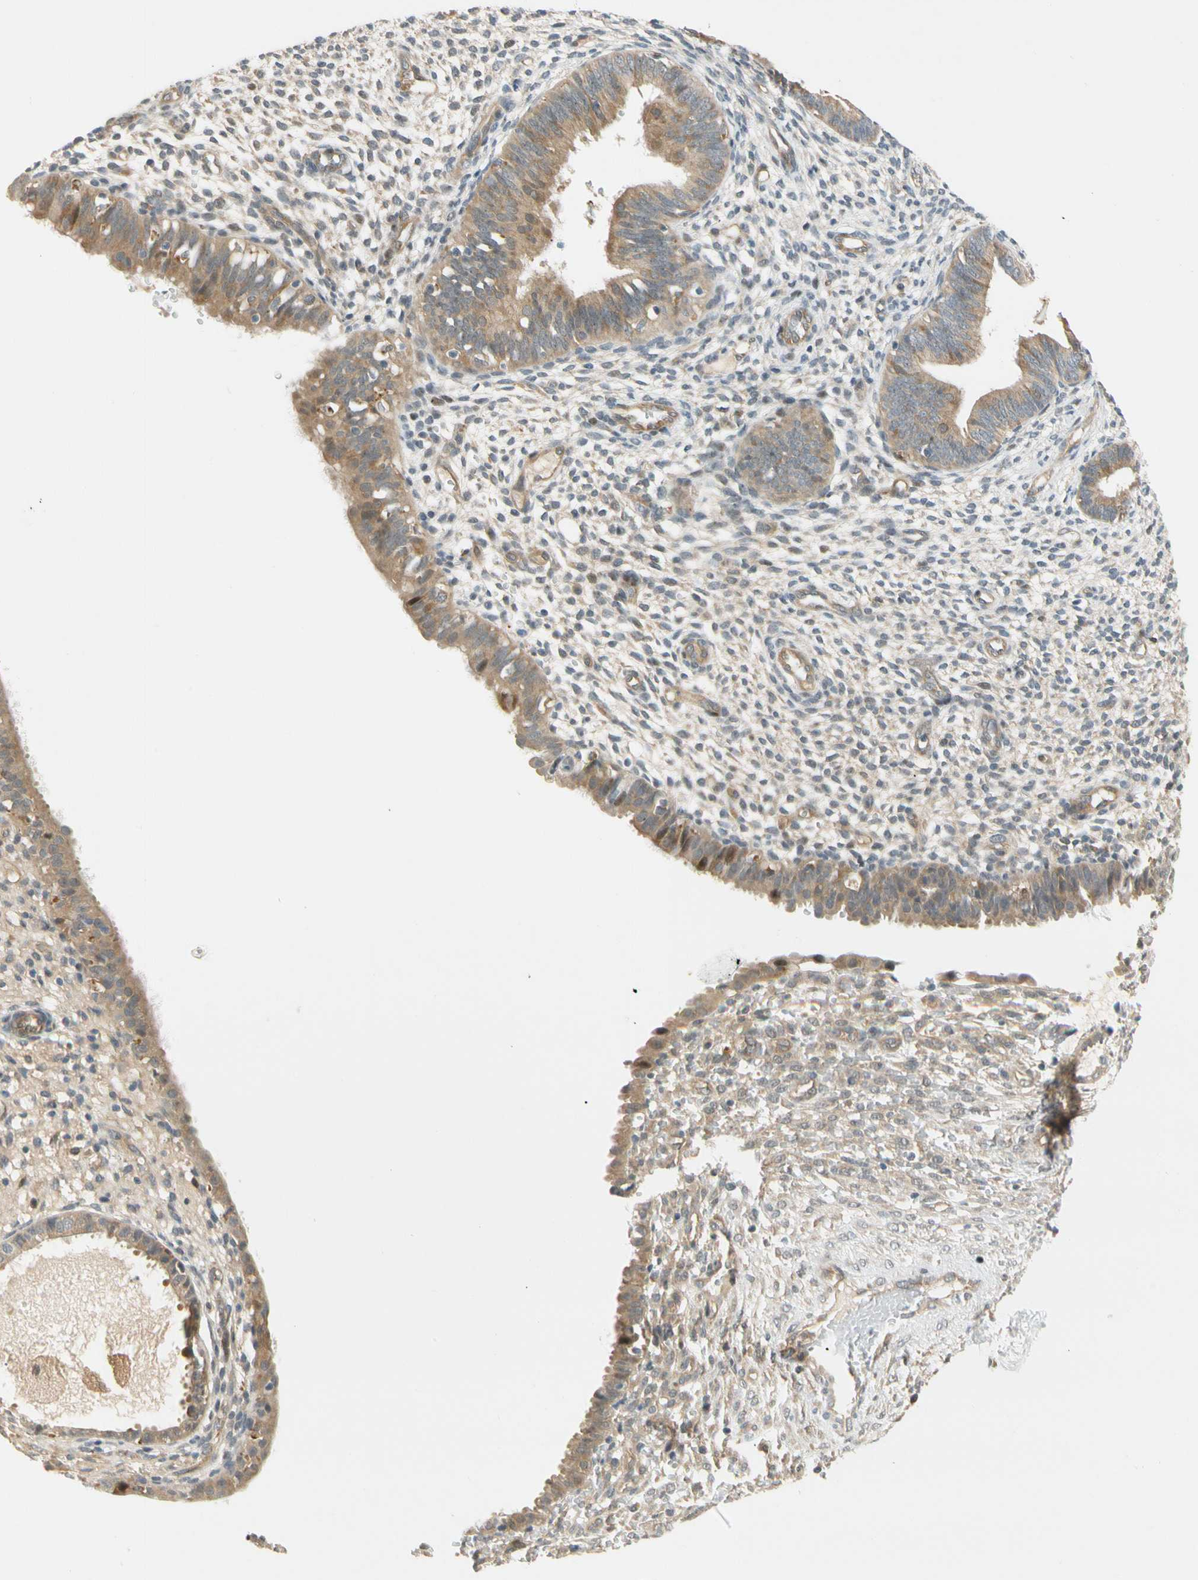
{"staining": {"intensity": "weak", "quantity": "25%-75%", "location": "cytoplasmic/membranous"}, "tissue": "endometrium", "cell_type": "Cells in endometrial stroma", "image_type": "normal", "snomed": [{"axis": "morphology", "description": "Normal tissue, NOS"}, {"axis": "topography", "description": "Endometrium"}], "caption": "Approximately 25%-75% of cells in endometrial stroma in unremarkable human endometrium exhibit weak cytoplasmic/membranous protein positivity as visualized by brown immunohistochemical staining.", "gene": "GATD1", "patient": {"sex": "female", "age": 61}}